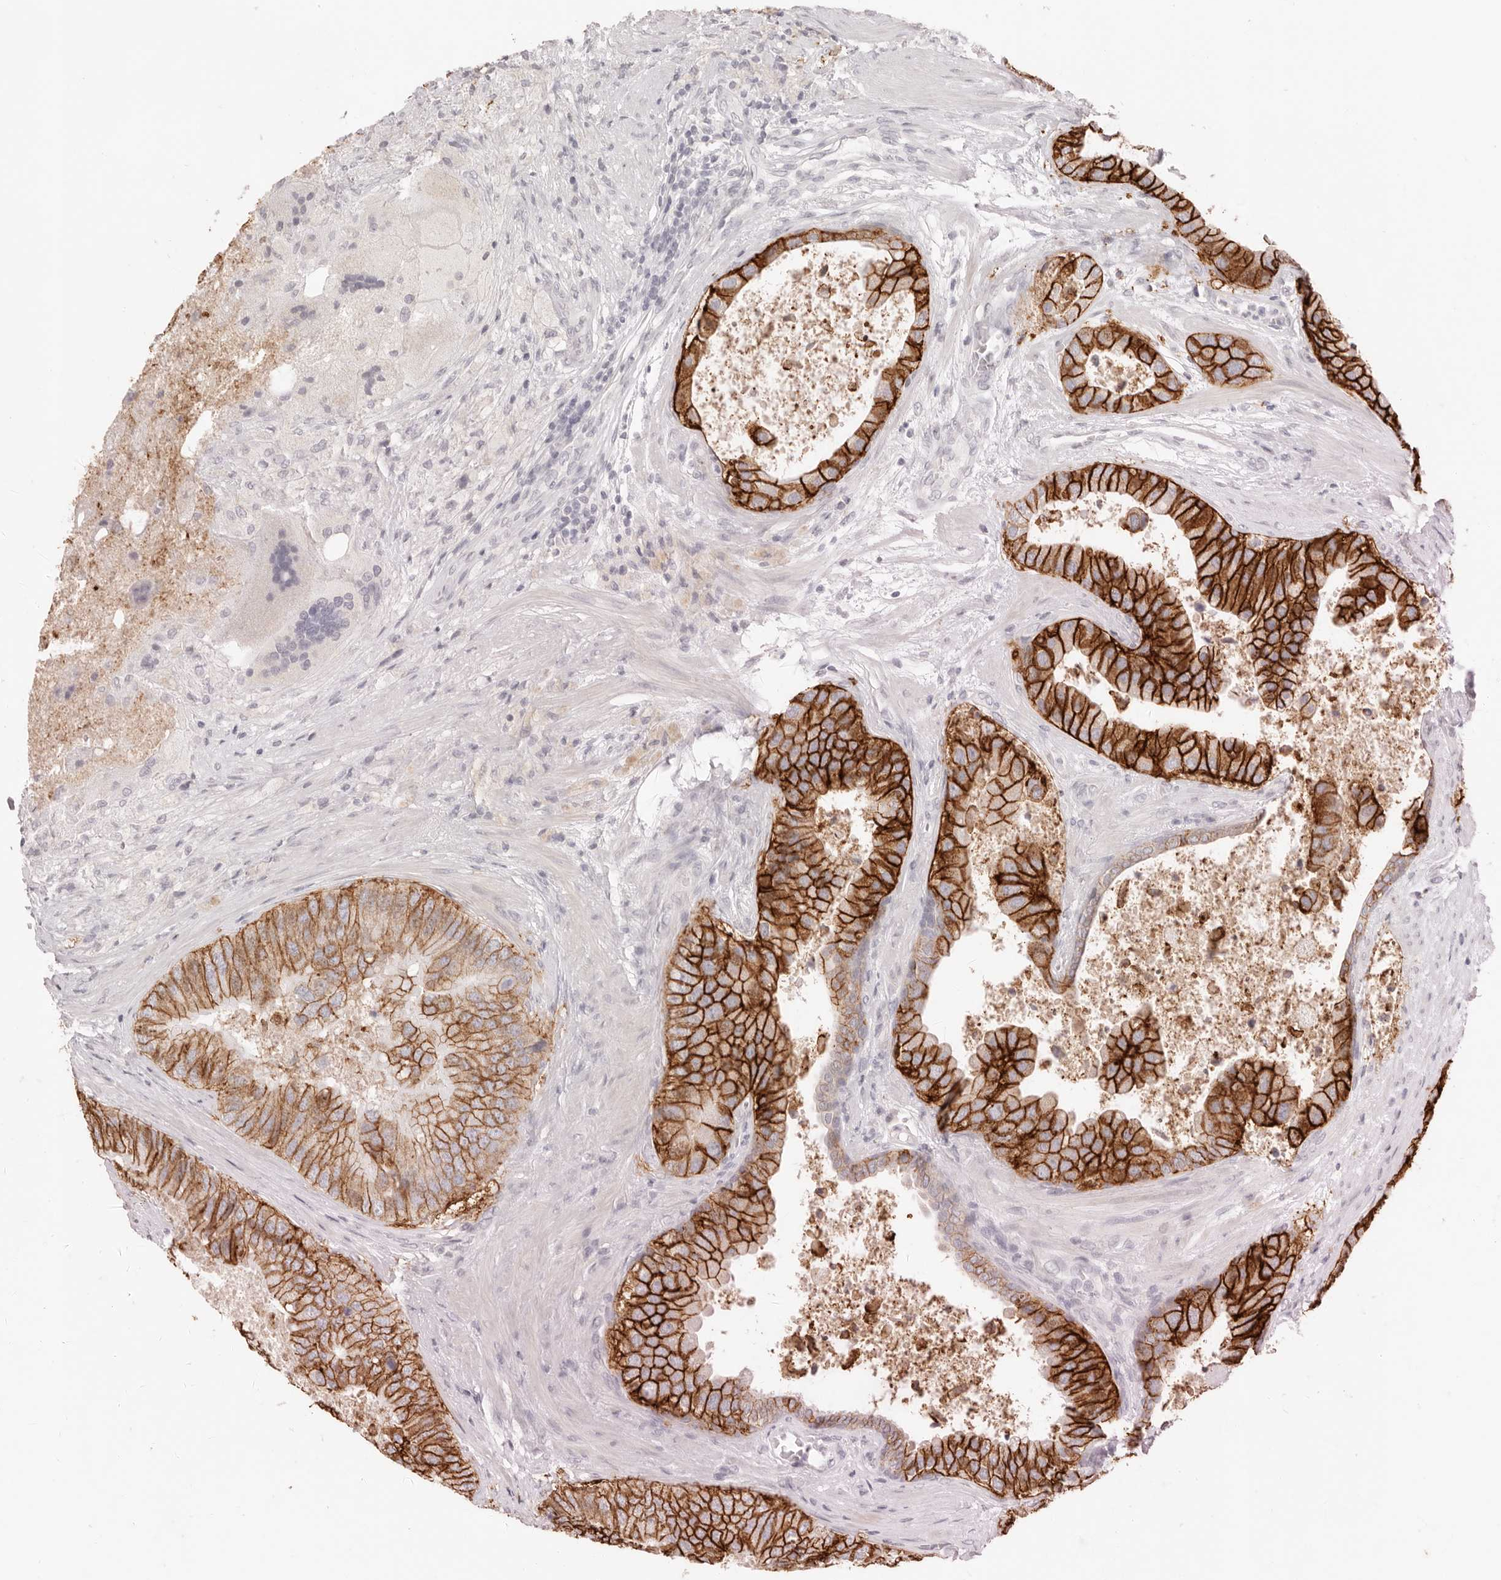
{"staining": {"intensity": "strong", "quantity": ">75%", "location": "cytoplasmic/membranous"}, "tissue": "prostate cancer", "cell_type": "Tumor cells", "image_type": "cancer", "snomed": [{"axis": "morphology", "description": "Adenocarcinoma, High grade"}, {"axis": "topography", "description": "Prostate"}], "caption": "Human prostate adenocarcinoma (high-grade) stained for a protein (brown) exhibits strong cytoplasmic/membranous positive staining in approximately >75% of tumor cells.", "gene": "EPCAM", "patient": {"sex": "male", "age": 70}}